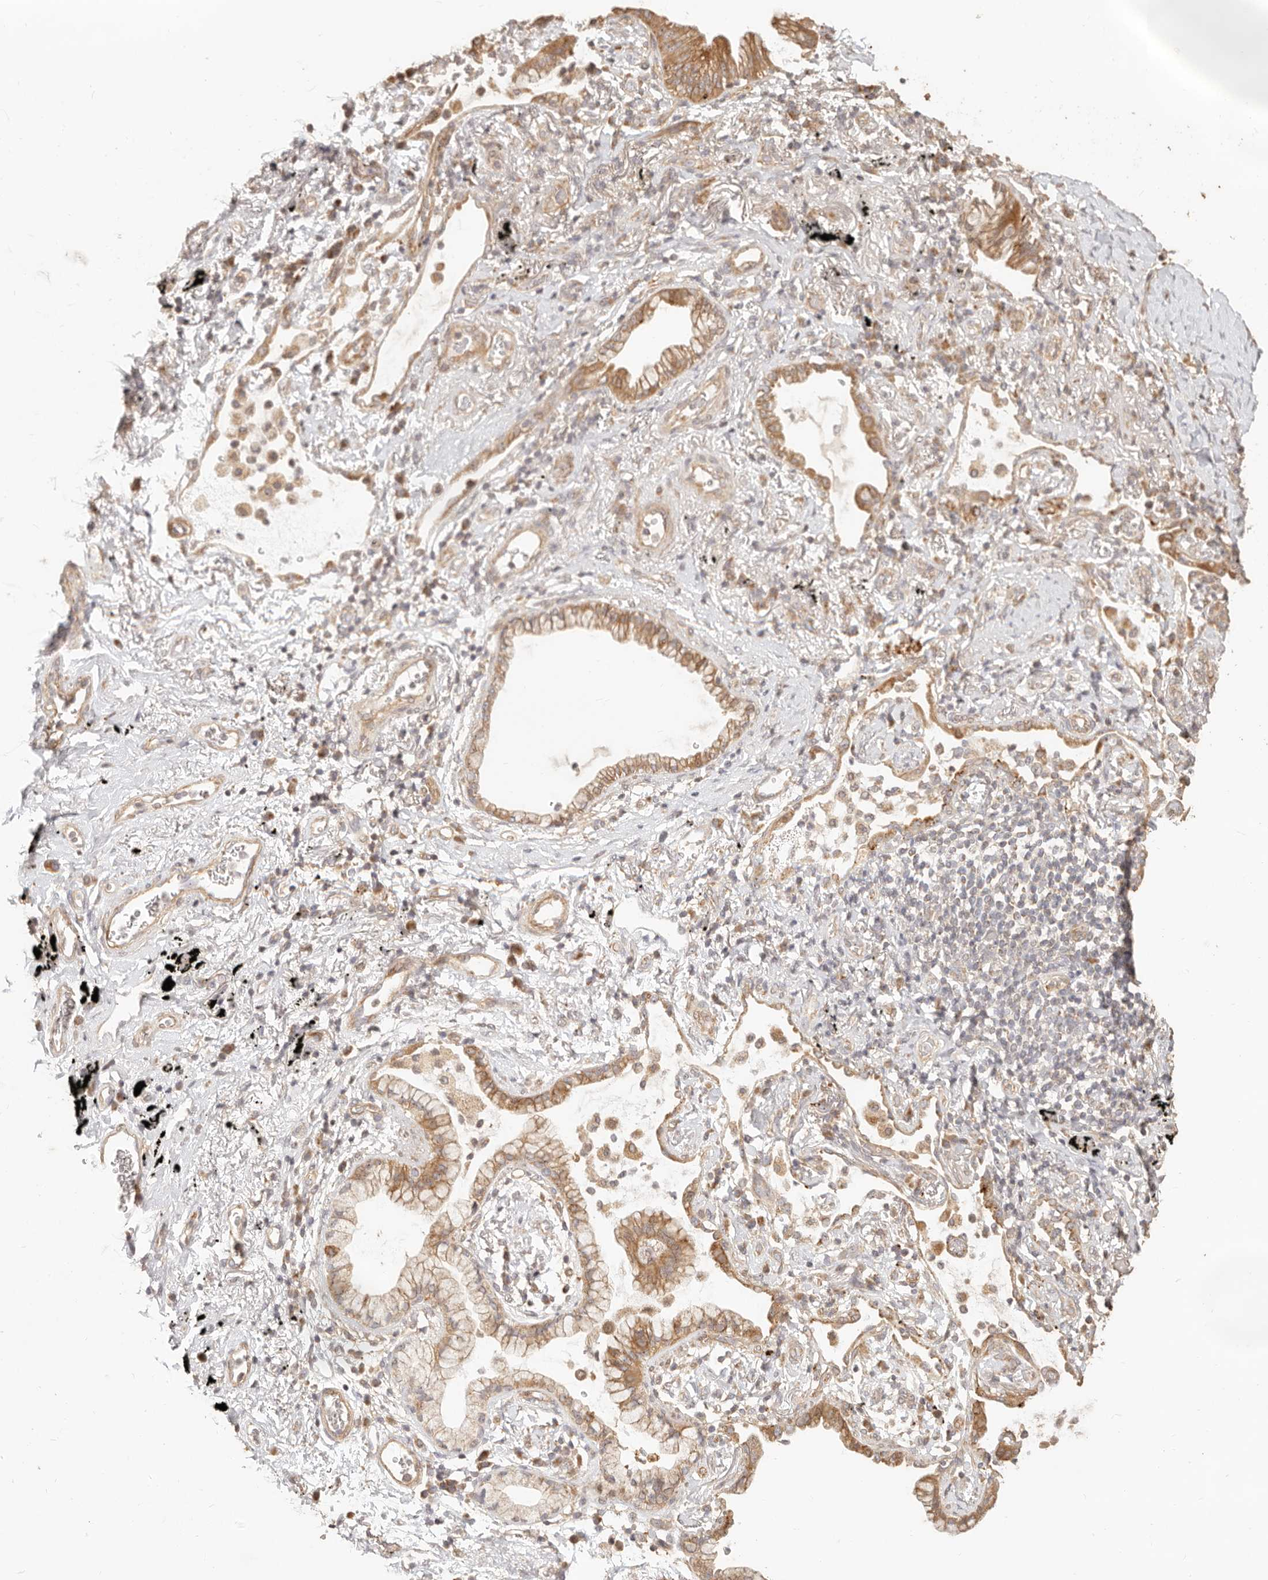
{"staining": {"intensity": "moderate", "quantity": ">75%", "location": "cytoplasmic/membranous"}, "tissue": "lung cancer", "cell_type": "Tumor cells", "image_type": "cancer", "snomed": [{"axis": "morphology", "description": "Adenocarcinoma, NOS"}, {"axis": "topography", "description": "Lung"}], "caption": "There is medium levels of moderate cytoplasmic/membranous positivity in tumor cells of adenocarcinoma (lung), as demonstrated by immunohistochemical staining (brown color).", "gene": "PTPN22", "patient": {"sex": "female", "age": 70}}